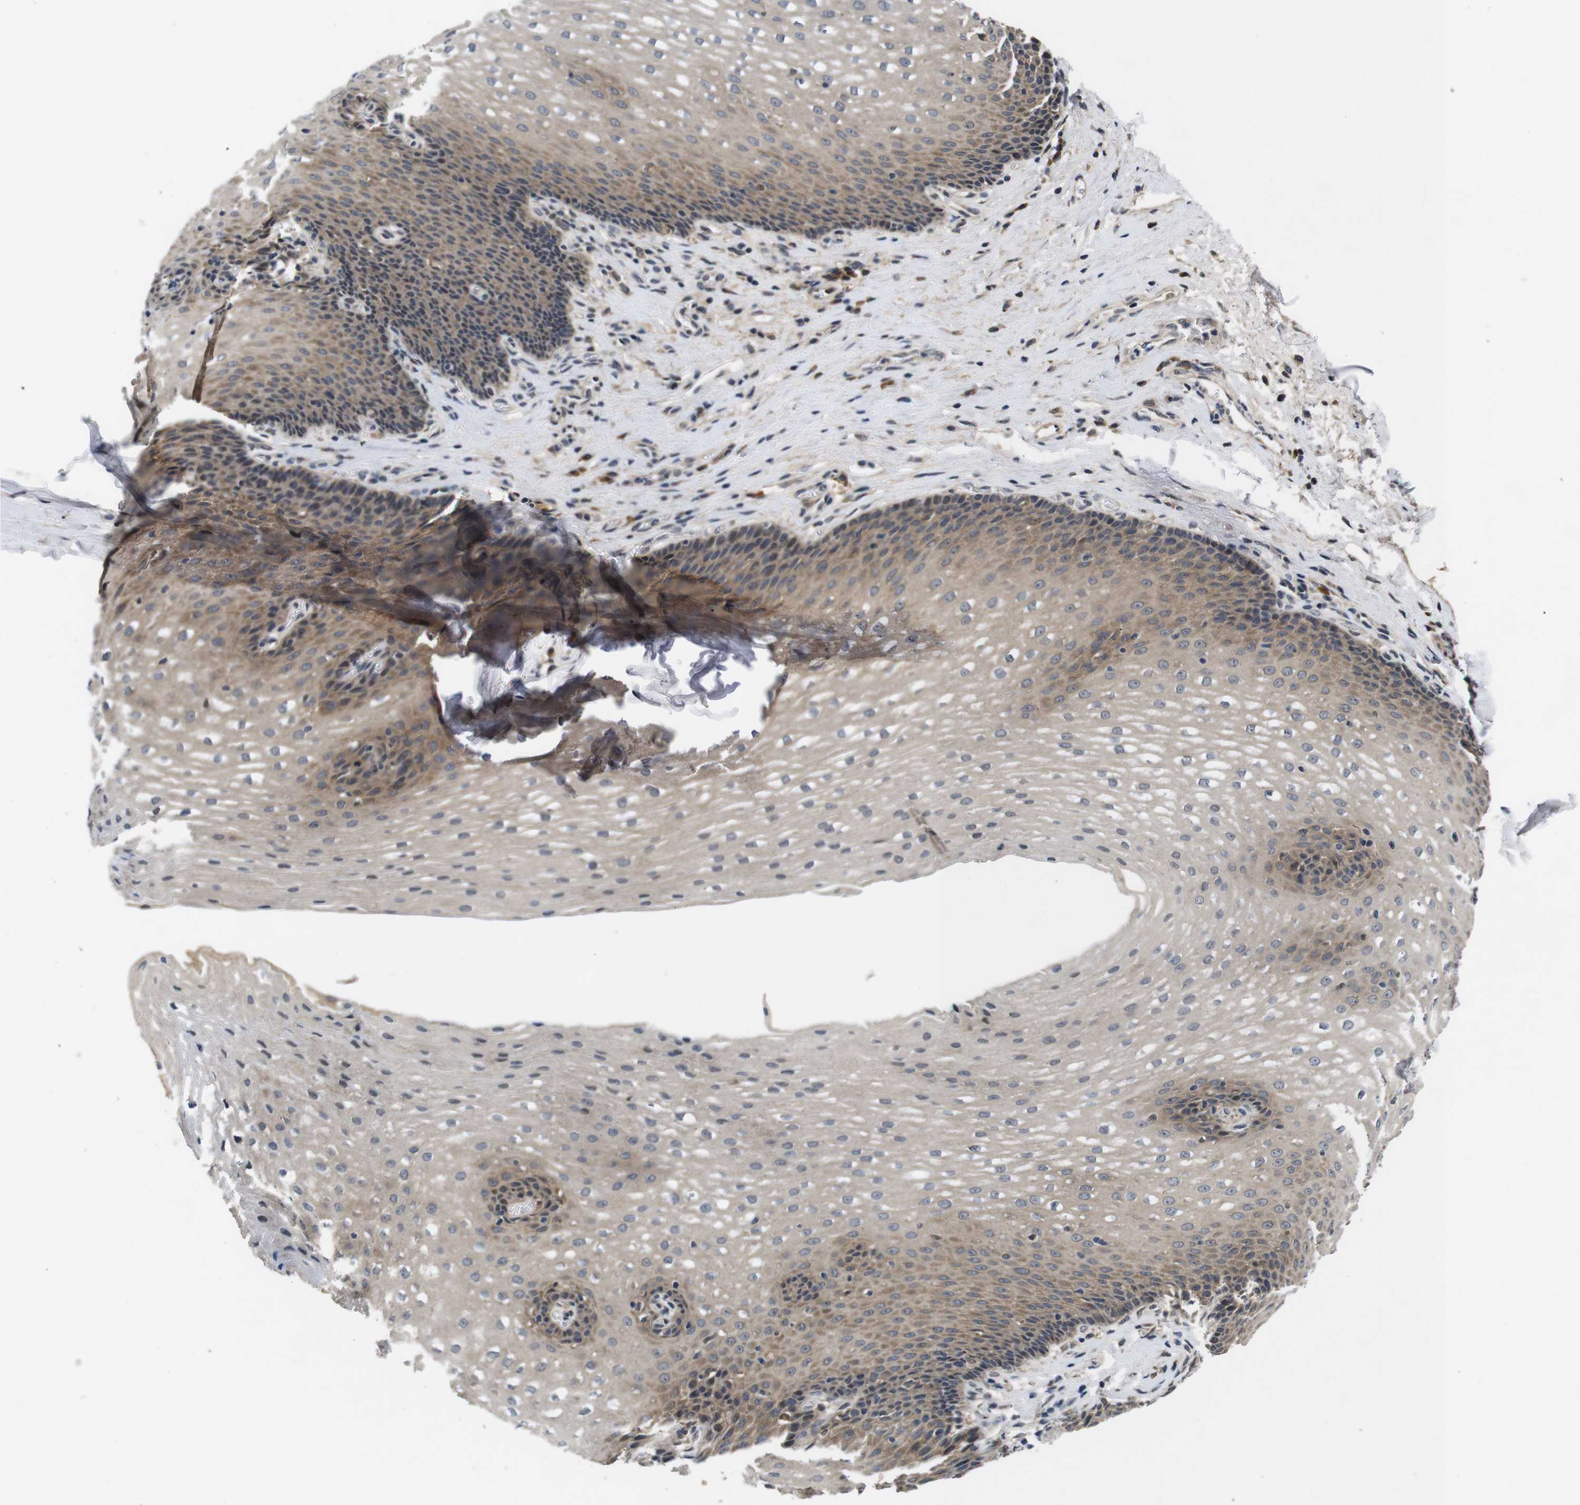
{"staining": {"intensity": "weak", "quantity": ">75%", "location": "cytoplasmic/membranous"}, "tissue": "esophagus", "cell_type": "Squamous epithelial cells", "image_type": "normal", "snomed": [{"axis": "morphology", "description": "Normal tissue, NOS"}, {"axis": "topography", "description": "Esophagus"}], "caption": "This photomicrograph exhibits normal esophagus stained with immunohistochemistry to label a protein in brown. The cytoplasmic/membranous of squamous epithelial cells show weak positivity for the protein. Nuclei are counter-stained blue.", "gene": "ZBTB46", "patient": {"sex": "male", "age": 48}}